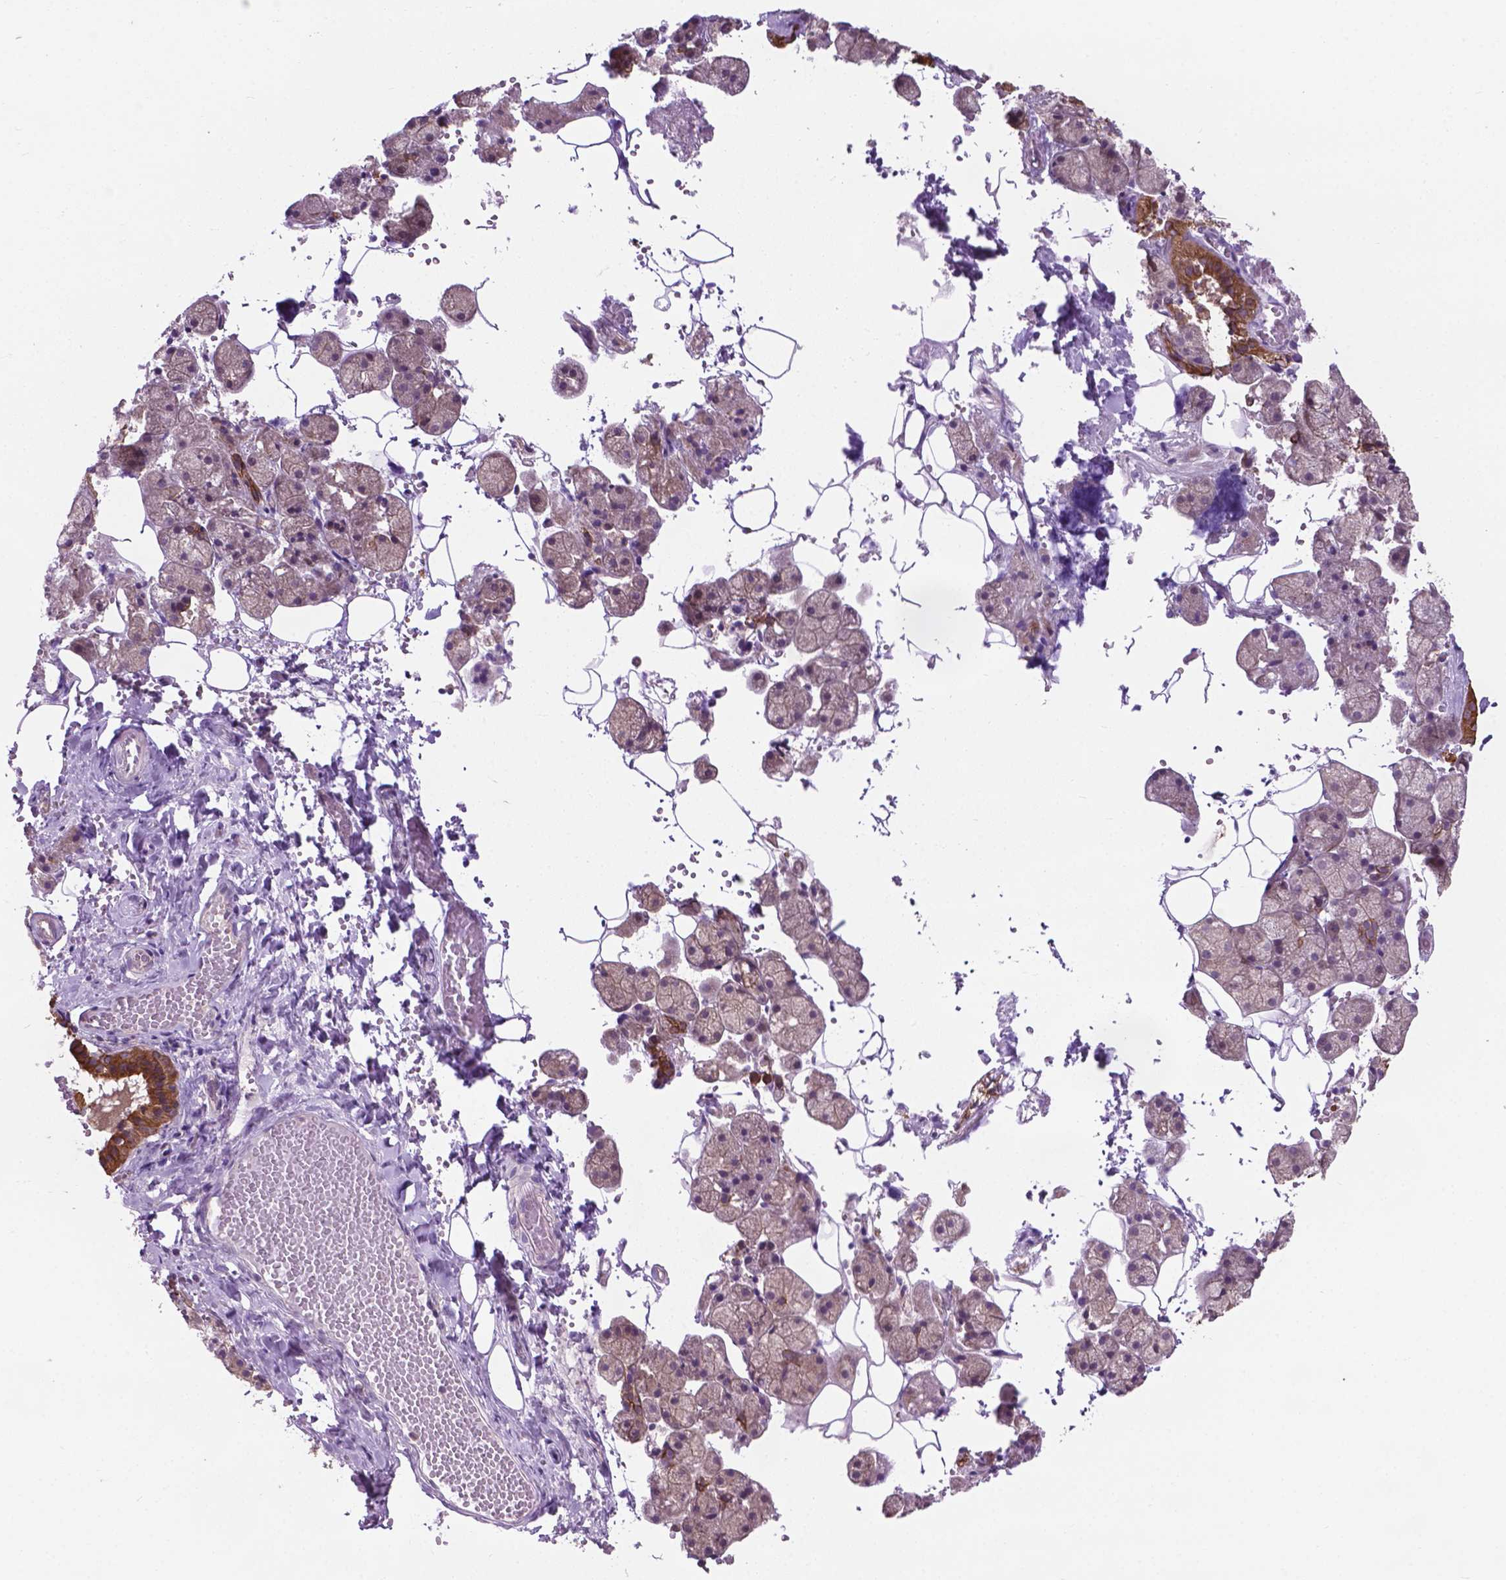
{"staining": {"intensity": "strong", "quantity": "<25%", "location": "cytoplasmic/membranous"}, "tissue": "salivary gland", "cell_type": "Glandular cells", "image_type": "normal", "snomed": [{"axis": "morphology", "description": "Normal tissue, NOS"}, {"axis": "topography", "description": "Salivary gland"}], "caption": "A micrograph of human salivary gland stained for a protein reveals strong cytoplasmic/membranous brown staining in glandular cells. (DAB (3,3'-diaminobenzidine) IHC with brightfield microscopy, high magnification).", "gene": "MZT1", "patient": {"sex": "male", "age": 38}}